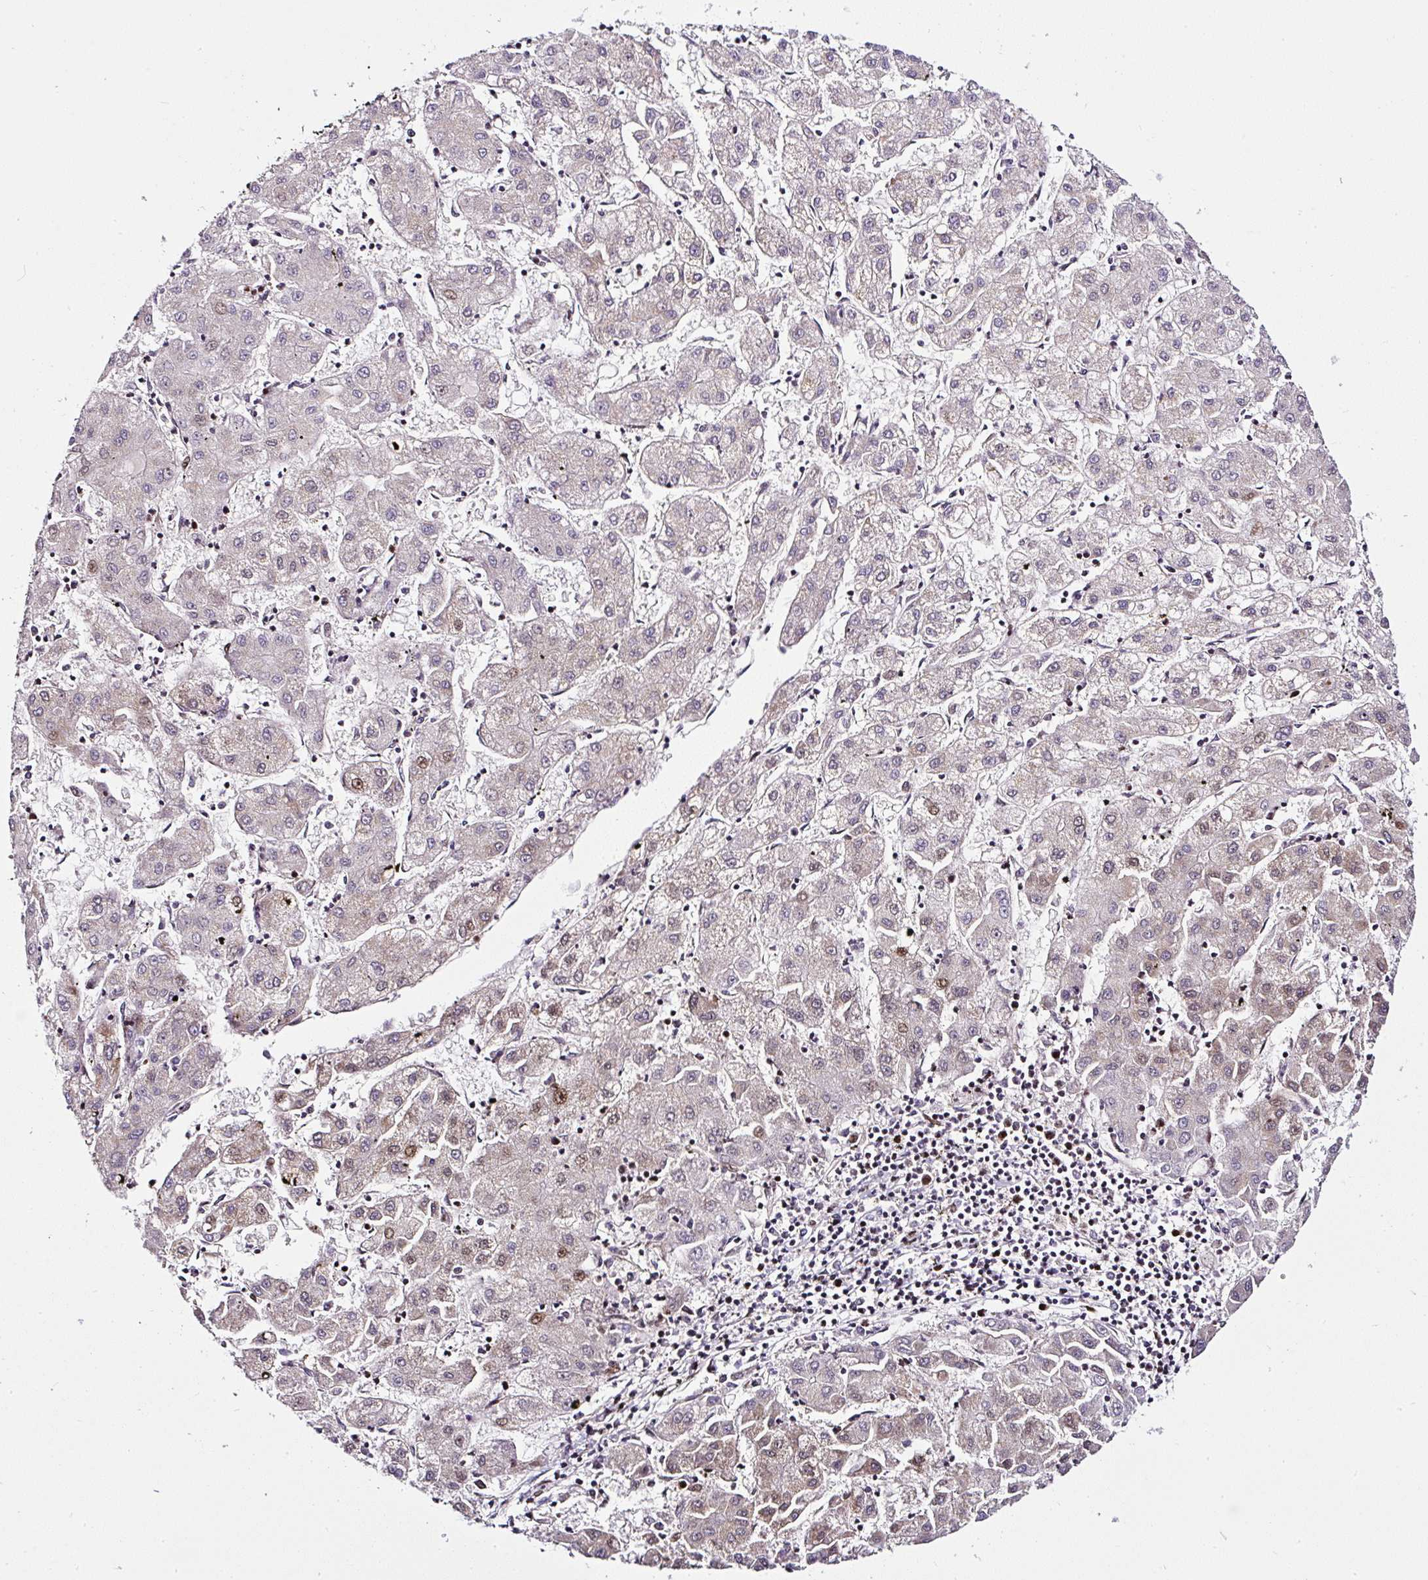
{"staining": {"intensity": "moderate", "quantity": "<25%", "location": "nuclear"}, "tissue": "liver cancer", "cell_type": "Tumor cells", "image_type": "cancer", "snomed": [{"axis": "morphology", "description": "Carcinoma, Hepatocellular, NOS"}, {"axis": "topography", "description": "Liver"}], "caption": "A high-resolution photomicrograph shows immunohistochemistry staining of hepatocellular carcinoma (liver), which displays moderate nuclear expression in about <25% of tumor cells.", "gene": "KDM4E", "patient": {"sex": "male", "age": 72}}